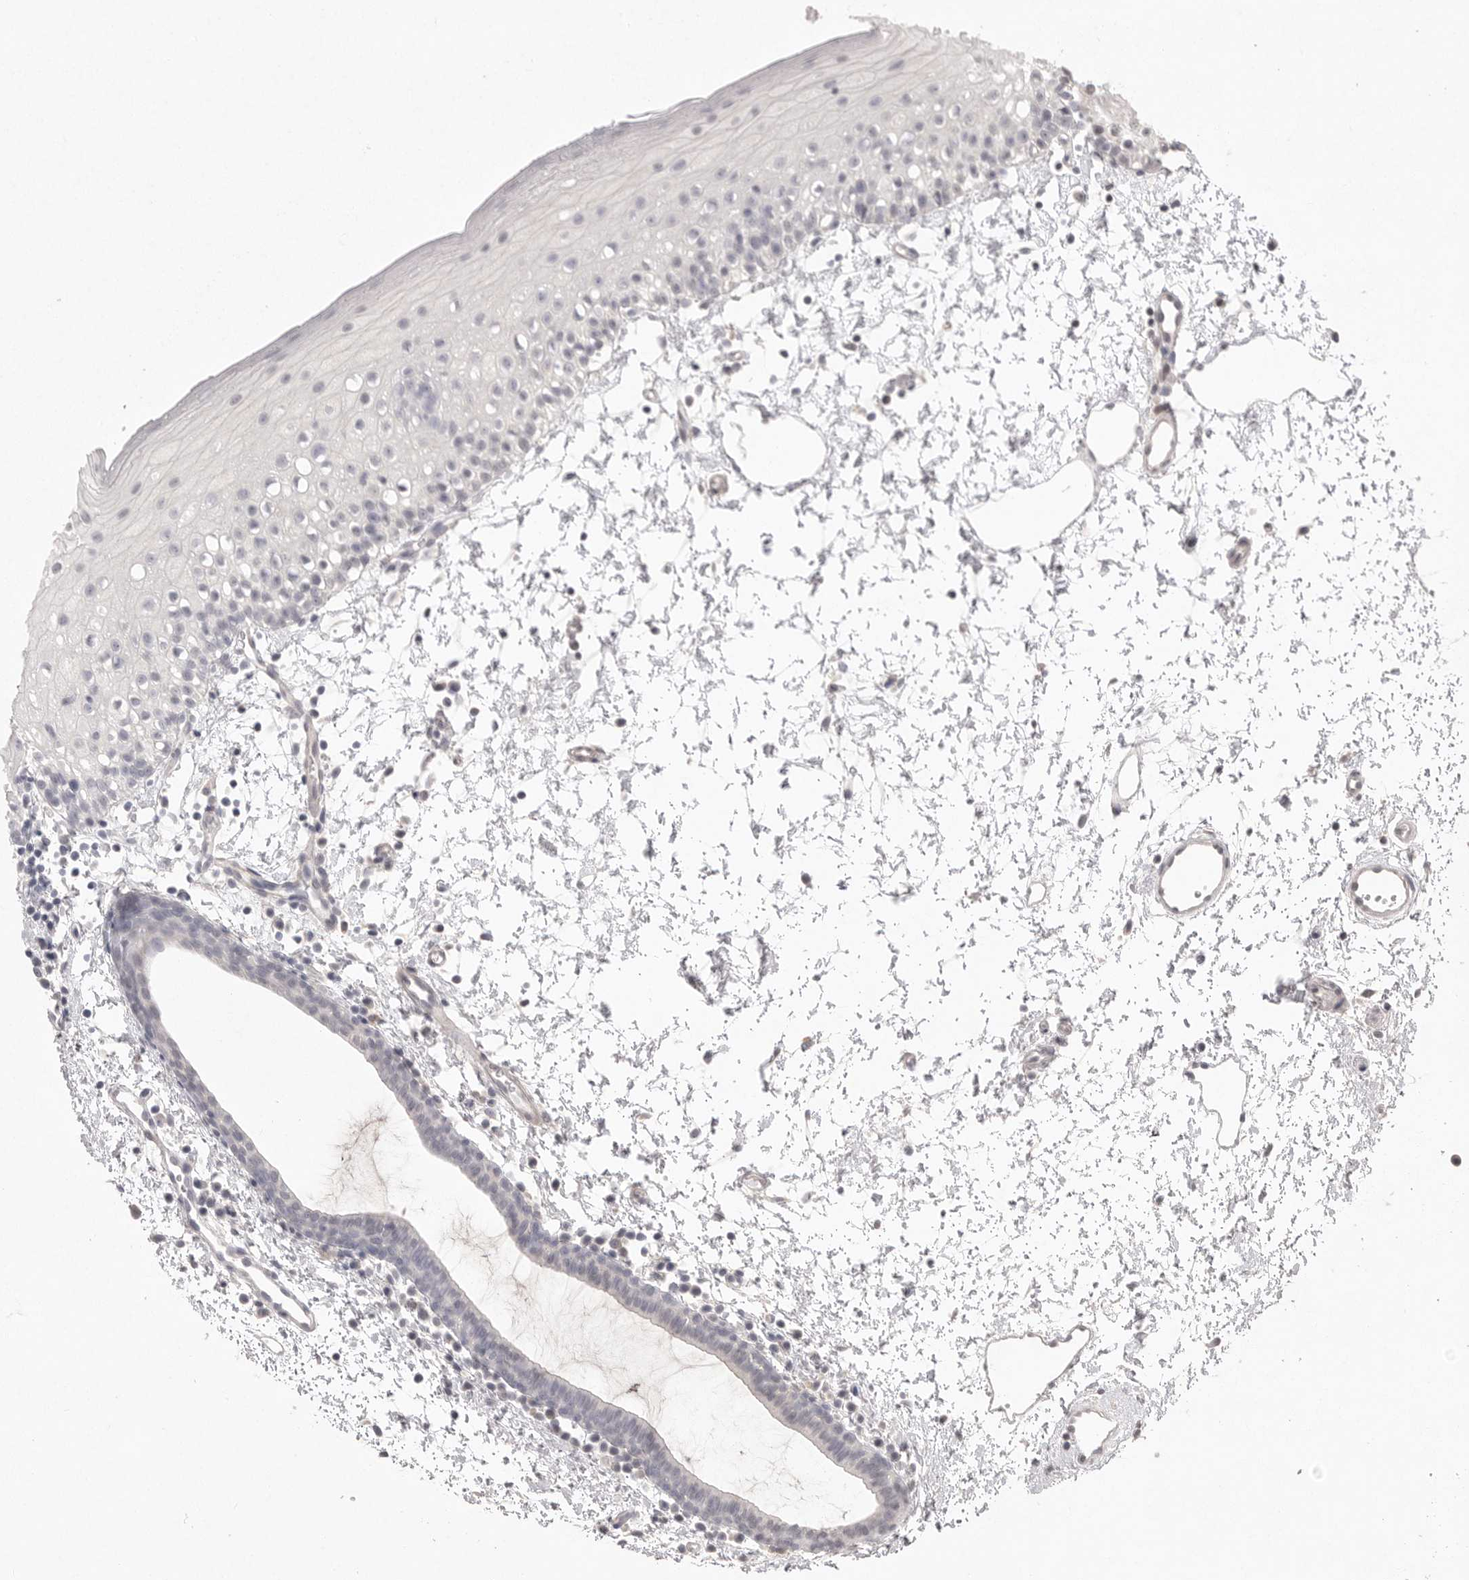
{"staining": {"intensity": "negative", "quantity": "none", "location": "none"}, "tissue": "oral mucosa", "cell_type": "Squamous epithelial cells", "image_type": "normal", "snomed": [{"axis": "morphology", "description": "Normal tissue, NOS"}, {"axis": "topography", "description": "Oral tissue"}], "caption": "This is an immunohistochemistry (IHC) micrograph of benign oral mucosa. There is no staining in squamous epithelial cells.", "gene": "VANGL2", "patient": {"sex": "male", "age": 28}}